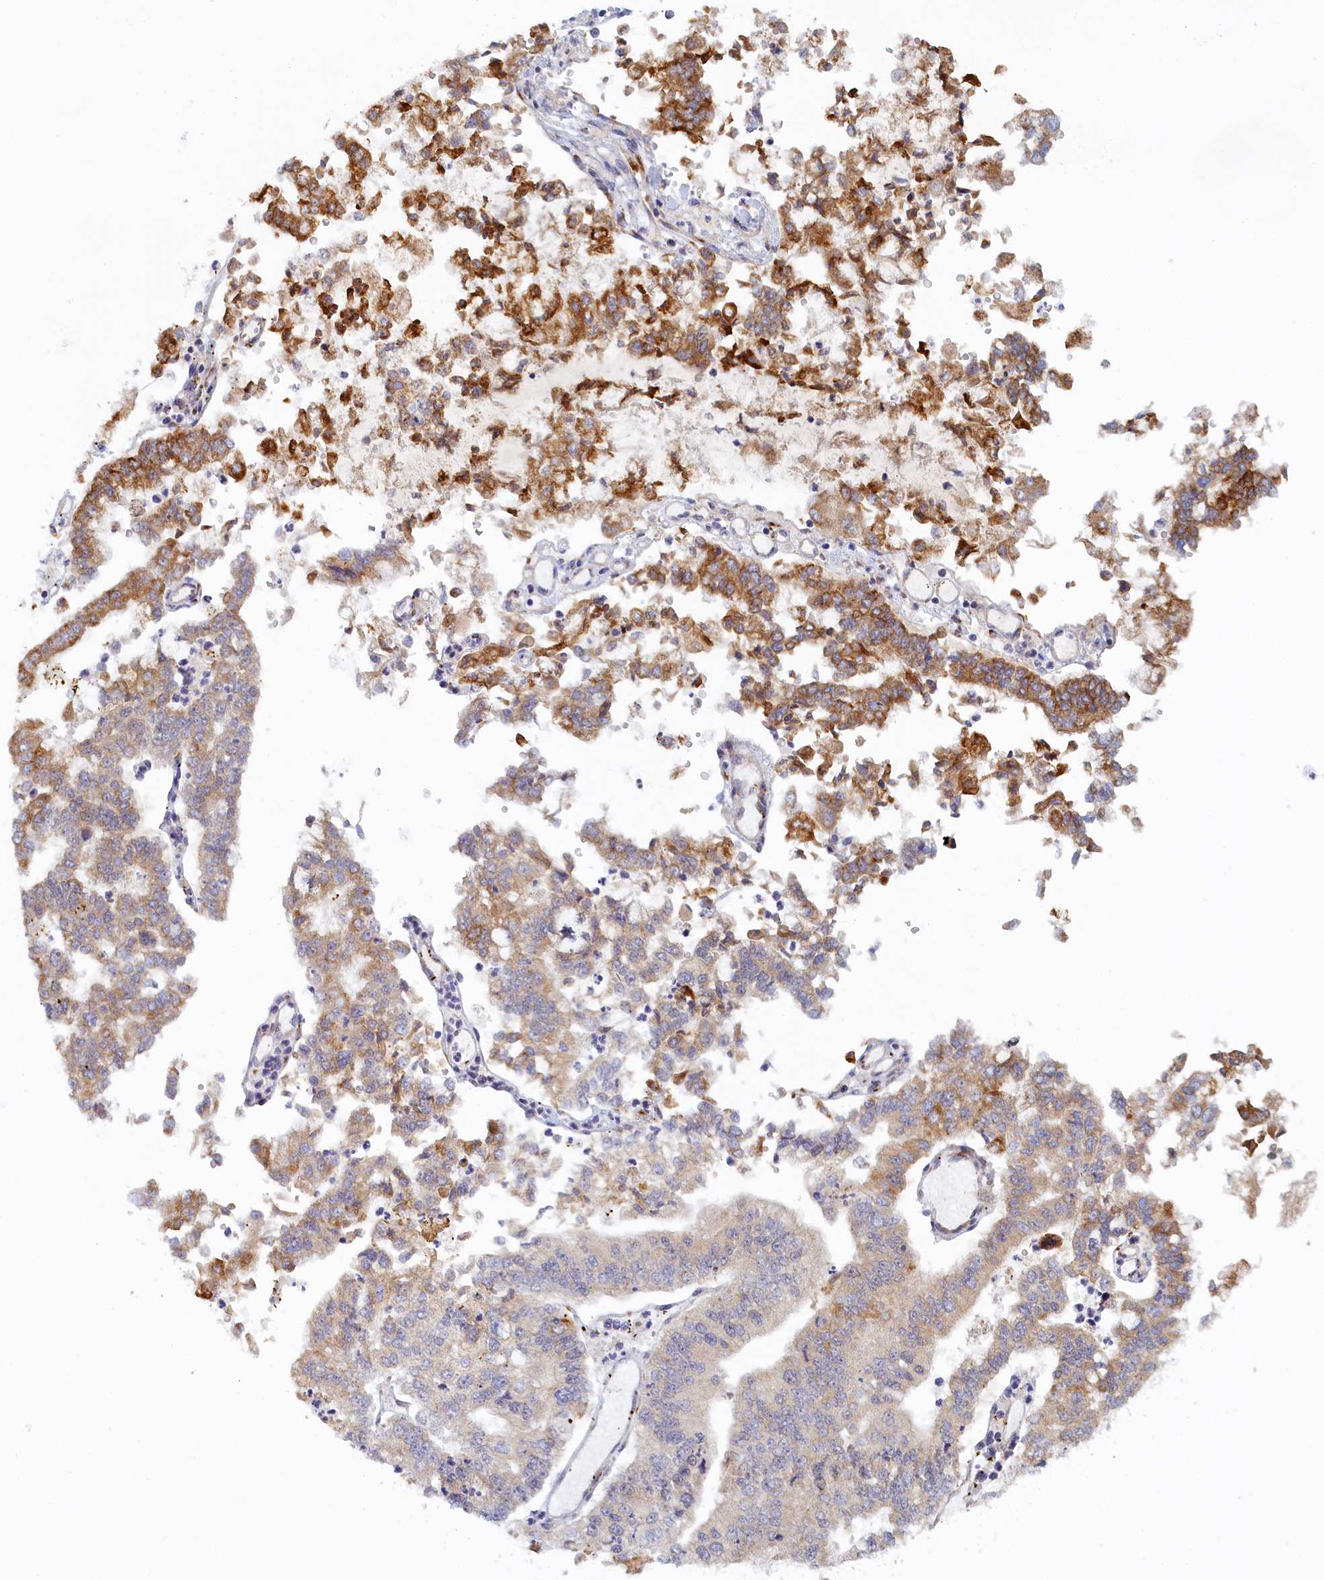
{"staining": {"intensity": "moderate", "quantity": "25%-75%", "location": "cytoplasmic/membranous"}, "tissue": "stomach cancer", "cell_type": "Tumor cells", "image_type": "cancer", "snomed": [{"axis": "morphology", "description": "Adenocarcinoma, NOS"}, {"axis": "topography", "description": "Stomach"}], "caption": "A photomicrograph showing moderate cytoplasmic/membranous staining in approximately 25%-75% of tumor cells in adenocarcinoma (stomach), as visualized by brown immunohistochemical staining.", "gene": "DNAJC17", "patient": {"sex": "male", "age": 76}}